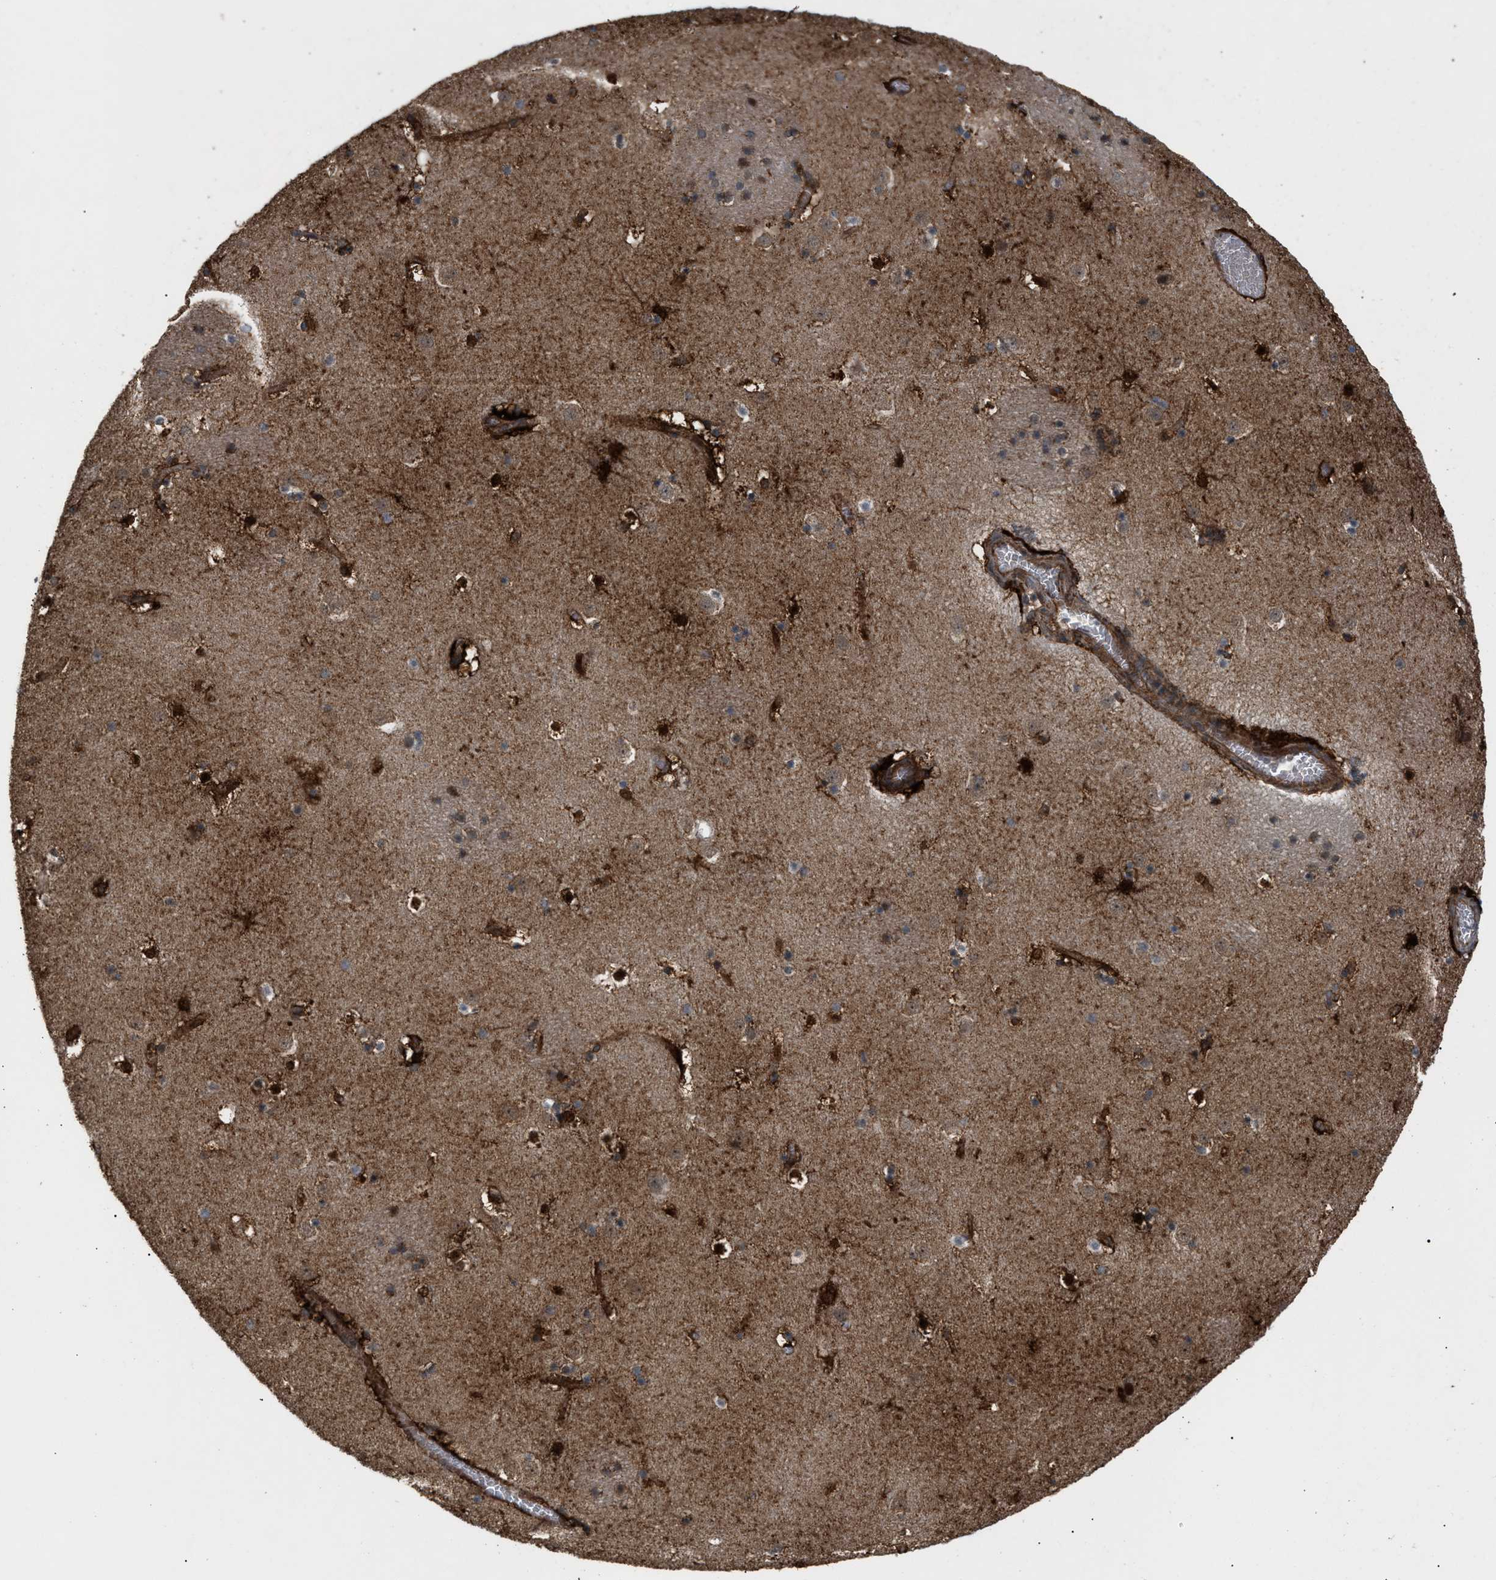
{"staining": {"intensity": "weak", "quantity": "25%-75%", "location": "cytoplasmic/membranous"}, "tissue": "caudate", "cell_type": "Glial cells", "image_type": "normal", "snomed": [{"axis": "morphology", "description": "Normal tissue, NOS"}, {"axis": "topography", "description": "Lateral ventricle wall"}], "caption": "Caudate stained with DAB (3,3'-diaminobenzidine) immunohistochemistry (IHC) demonstrates low levels of weak cytoplasmic/membranous positivity in about 25%-75% of glial cells. (IHC, brightfield microscopy, high magnification).", "gene": "GCC1", "patient": {"sex": "male", "age": 45}}